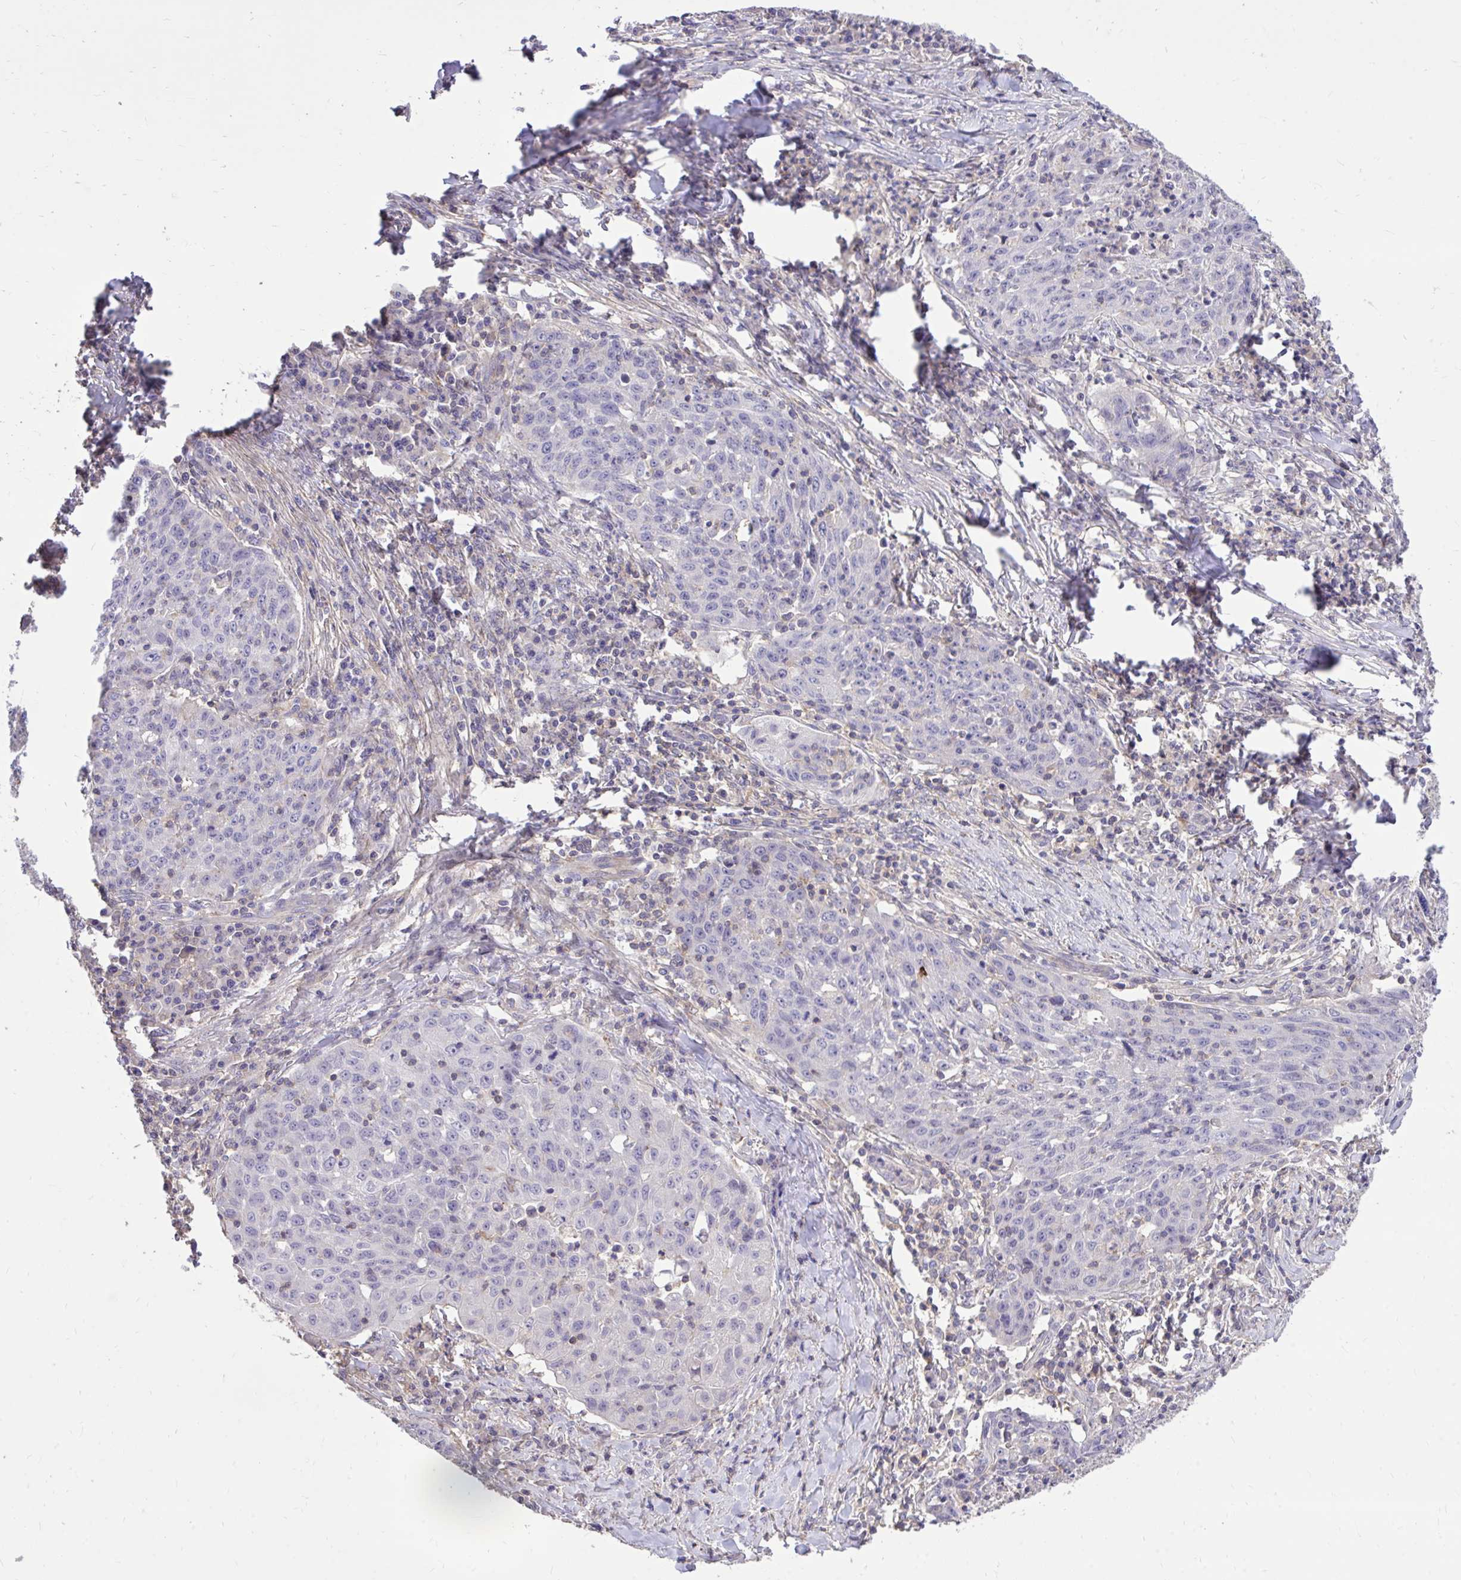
{"staining": {"intensity": "negative", "quantity": "none", "location": "none"}, "tissue": "lung cancer", "cell_type": "Tumor cells", "image_type": "cancer", "snomed": [{"axis": "morphology", "description": "Squamous cell carcinoma, NOS"}, {"axis": "morphology", "description": "Squamous cell carcinoma, metastatic, NOS"}, {"axis": "topography", "description": "Bronchus"}, {"axis": "topography", "description": "Lung"}], "caption": "The IHC histopathology image has no significant positivity in tumor cells of squamous cell carcinoma (lung) tissue.", "gene": "IGFL2", "patient": {"sex": "male", "age": 62}}